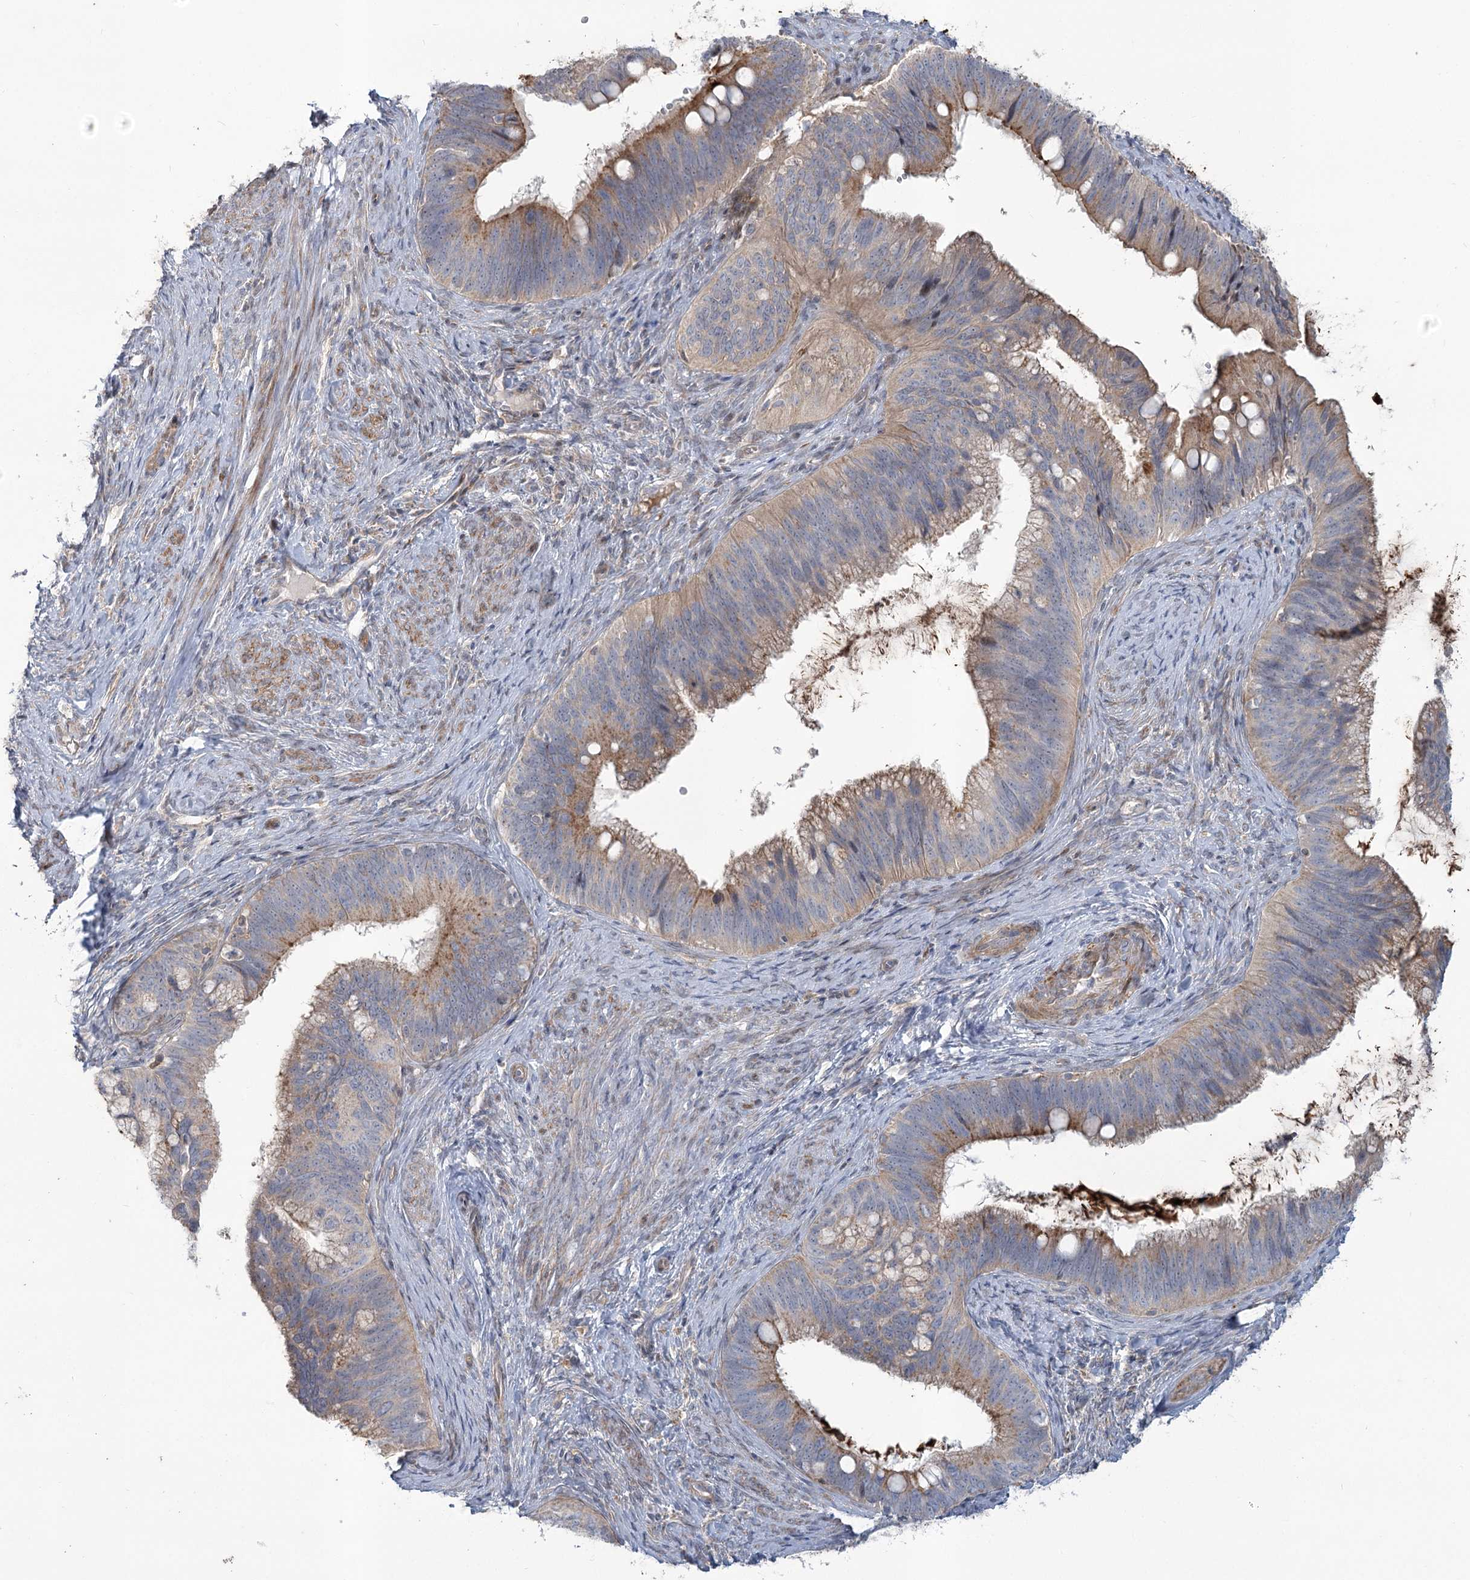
{"staining": {"intensity": "moderate", "quantity": "25%-75%", "location": "cytoplasmic/membranous"}, "tissue": "cervical cancer", "cell_type": "Tumor cells", "image_type": "cancer", "snomed": [{"axis": "morphology", "description": "Adenocarcinoma, NOS"}, {"axis": "topography", "description": "Cervix"}], "caption": "The image demonstrates staining of adenocarcinoma (cervical), revealing moderate cytoplasmic/membranous protein expression (brown color) within tumor cells.", "gene": "MTG1", "patient": {"sex": "female", "age": 42}}